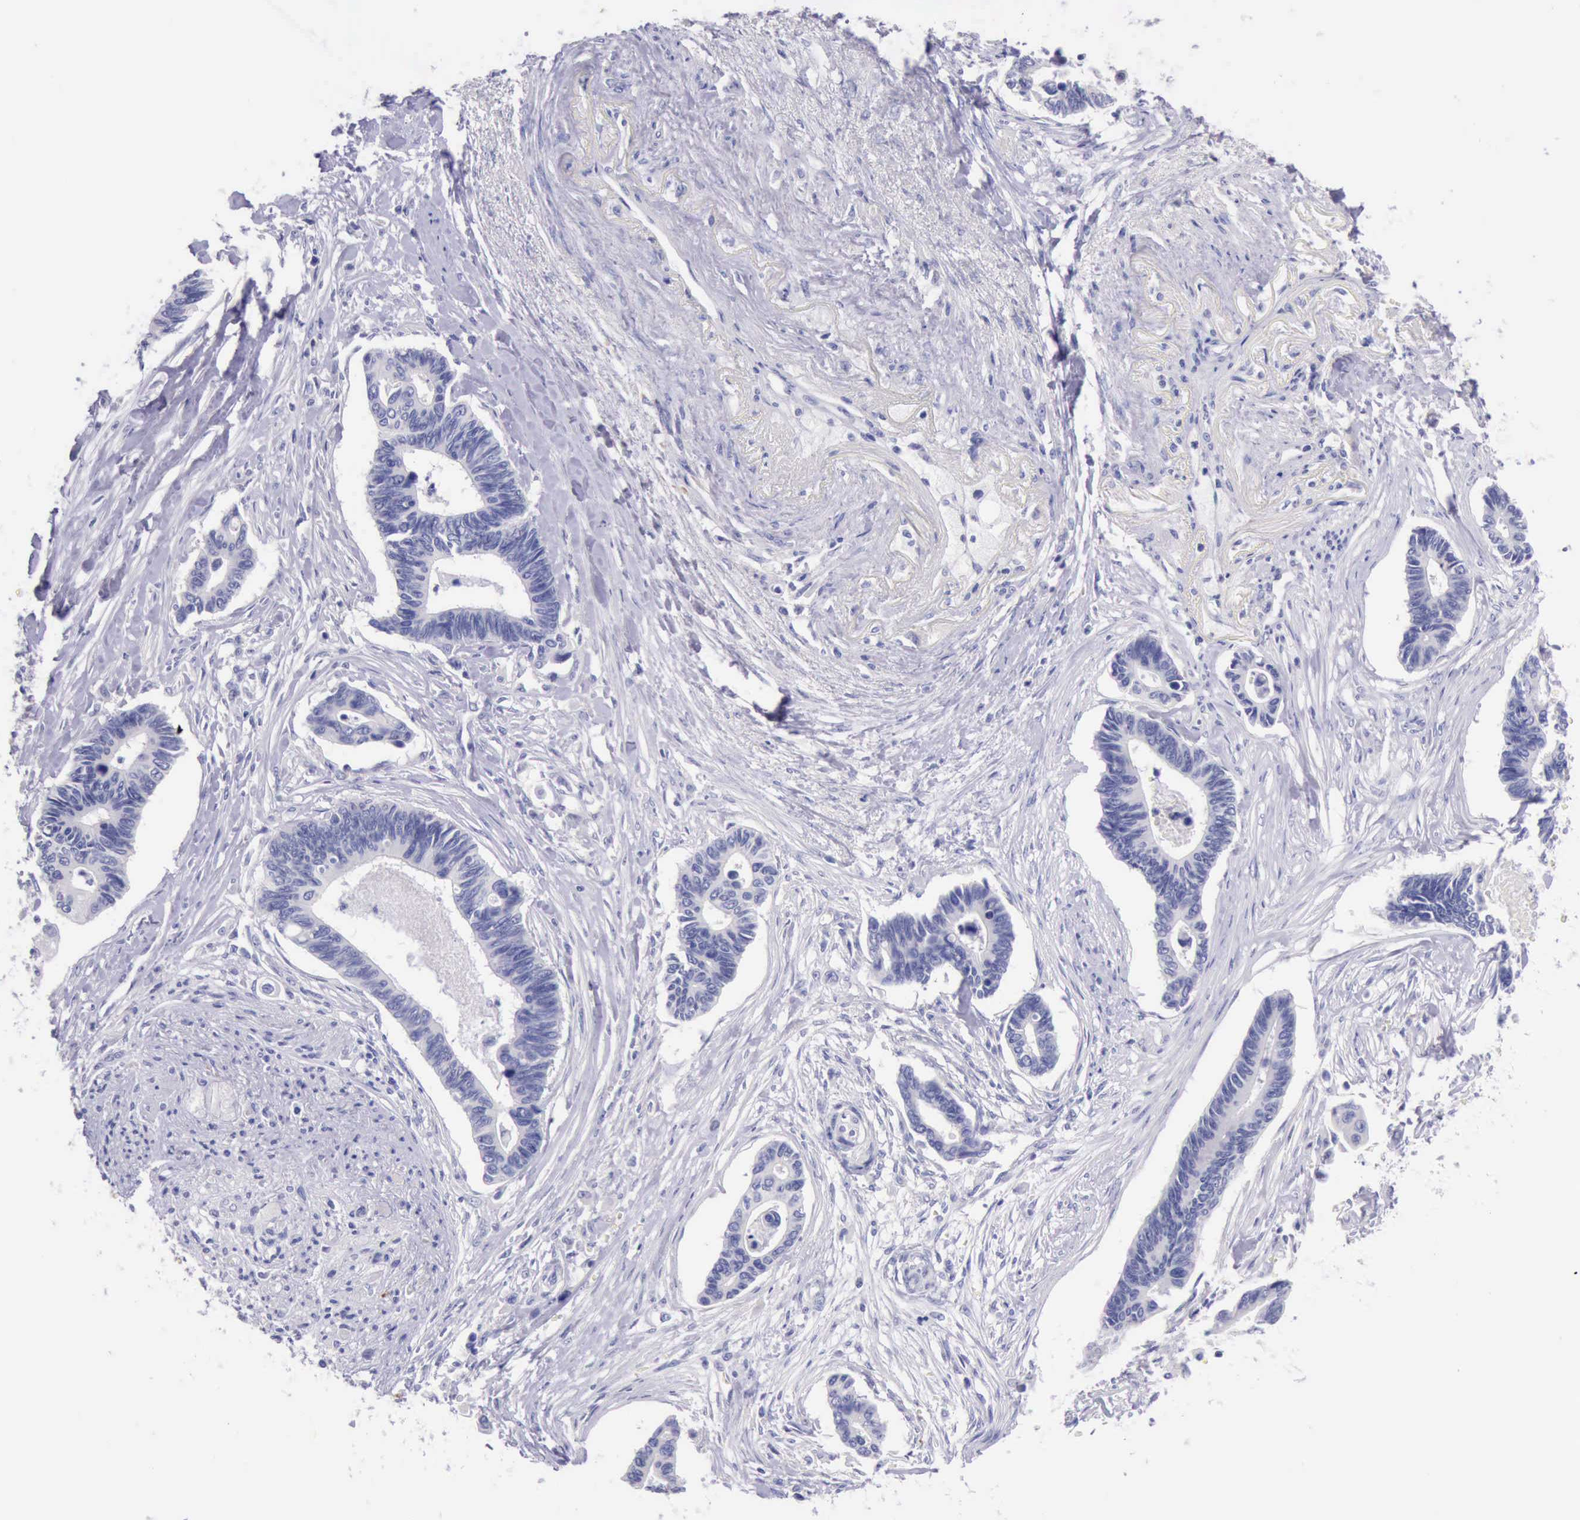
{"staining": {"intensity": "negative", "quantity": "none", "location": "none"}, "tissue": "pancreatic cancer", "cell_type": "Tumor cells", "image_type": "cancer", "snomed": [{"axis": "morphology", "description": "Adenocarcinoma, NOS"}, {"axis": "topography", "description": "Pancreas"}], "caption": "IHC of adenocarcinoma (pancreatic) displays no staining in tumor cells.", "gene": "LRFN5", "patient": {"sex": "female", "age": 70}}